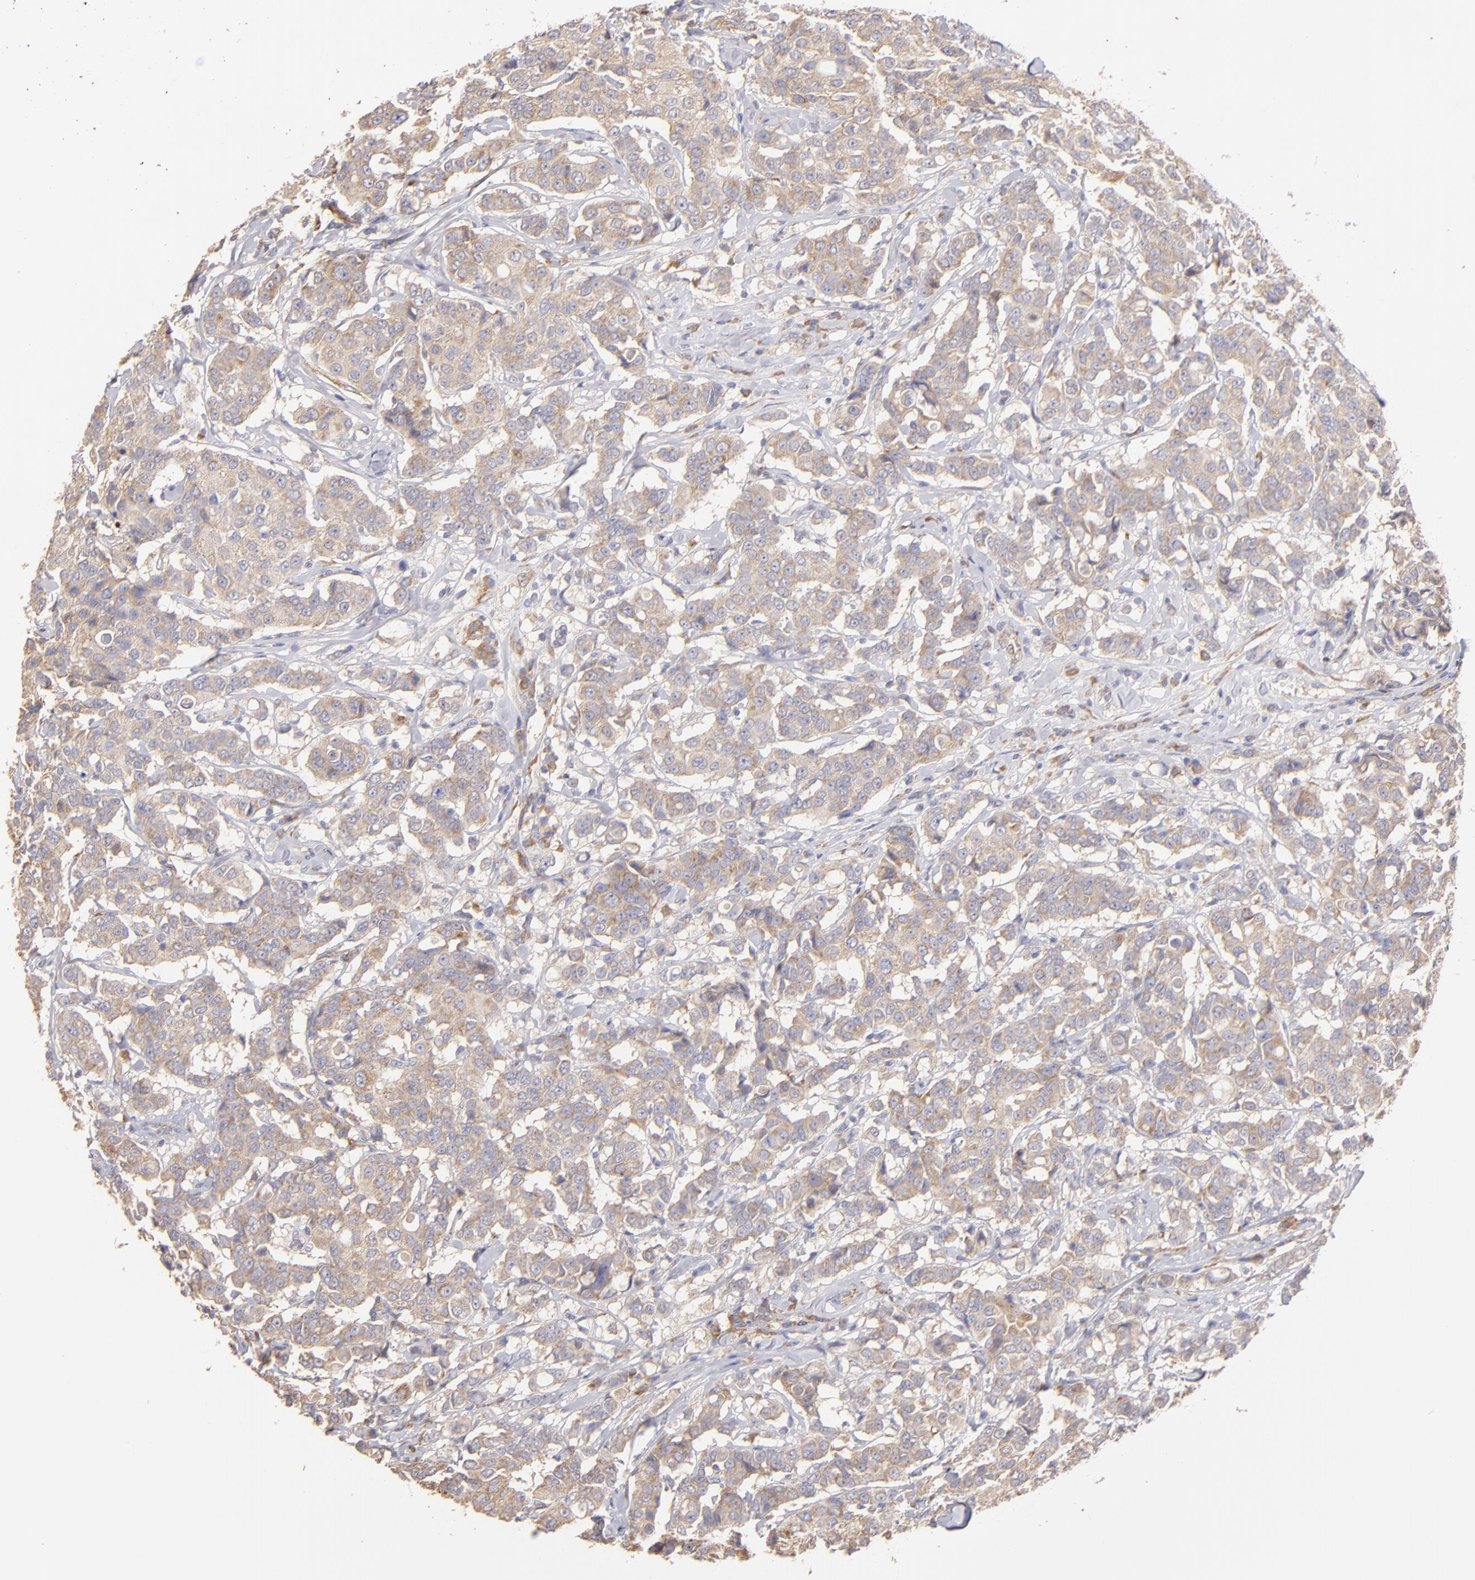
{"staining": {"intensity": "moderate", "quantity": ">75%", "location": "cytoplasmic/membranous"}, "tissue": "breast cancer", "cell_type": "Tumor cells", "image_type": "cancer", "snomed": [{"axis": "morphology", "description": "Duct carcinoma"}, {"axis": "topography", "description": "Breast"}], "caption": "High-power microscopy captured an immunohistochemistry (IHC) image of breast cancer (infiltrating ductal carcinoma), revealing moderate cytoplasmic/membranous positivity in approximately >75% of tumor cells.", "gene": "ENTPD5", "patient": {"sex": "female", "age": 27}}